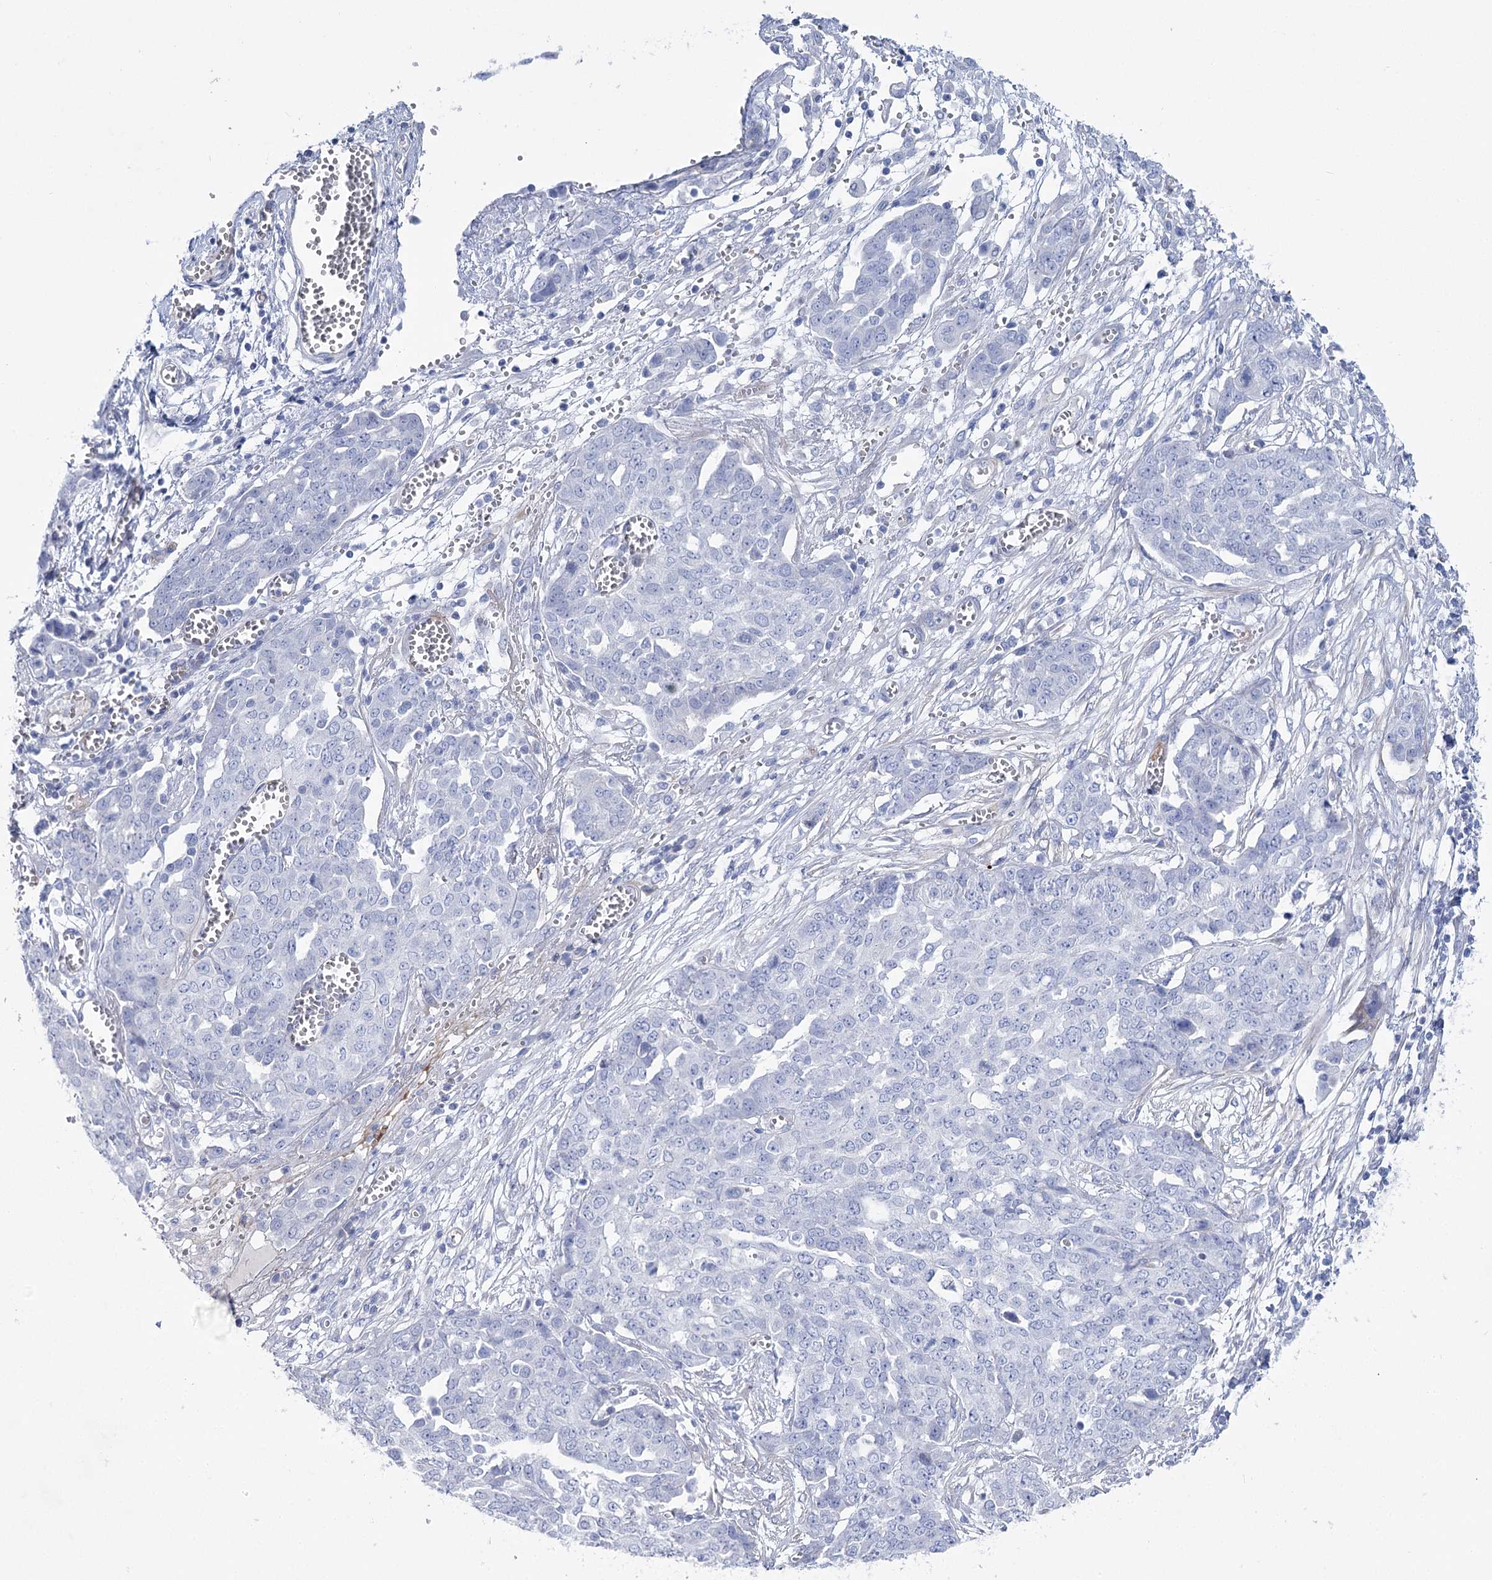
{"staining": {"intensity": "negative", "quantity": "none", "location": "none"}, "tissue": "ovarian cancer", "cell_type": "Tumor cells", "image_type": "cancer", "snomed": [{"axis": "morphology", "description": "Cystadenocarcinoma, serous, NOS"}, {"axis": "topography", "description": "Soft tissue"}, {"axis": "topography", "description": "Ovary"}], "caption": "IHC histopathology image of human ovarian cancer stained for a protein (brown), which displays no expression in tumor cells.", "gene": "ANKRD23", "patient": {"sex": "female", "age": 57}}